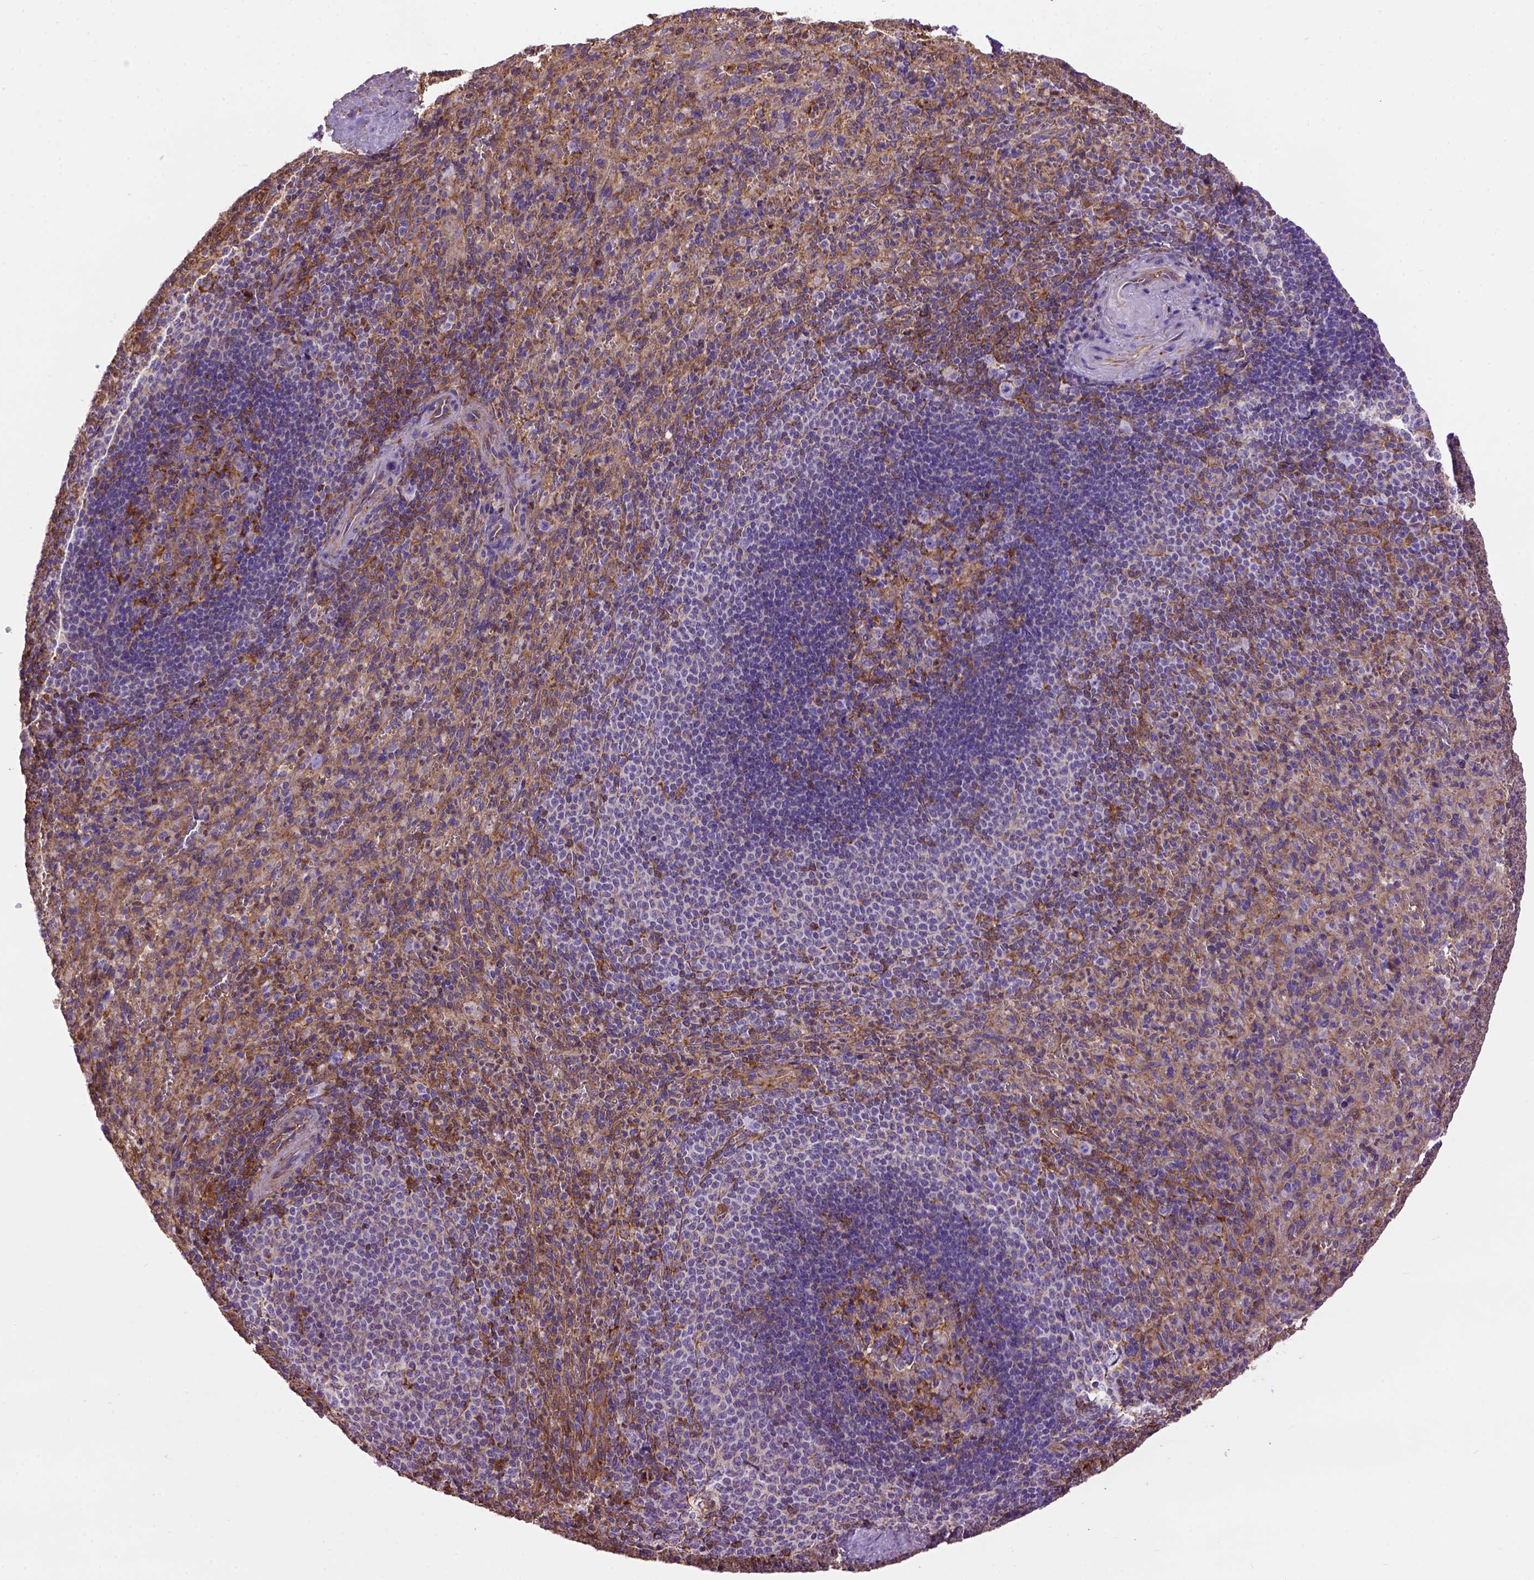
{"staining": {"intensity": "moderate", "quantity": "25%-75%", "location": "cytoplasmic/membranous"}, "tissue": "spleen", "cell_type": "Cells in red pulp", "image_type": "normal", "snomed": [{"axis": "morphology", "description": "Normal tissue, NOS"}, {"axis": "topography", "description": "Spleen"}], "caption": "Immunohistochemistry (IHC) photomicrograph of normal human spleen stained for a protein (brown), which displays medium levels of moderate cytoplasmic/membranous positivity in about 25%-75% of cells in red pulp.", "gene": "MVP", "patient": {"sex": "male", "age": 57}}